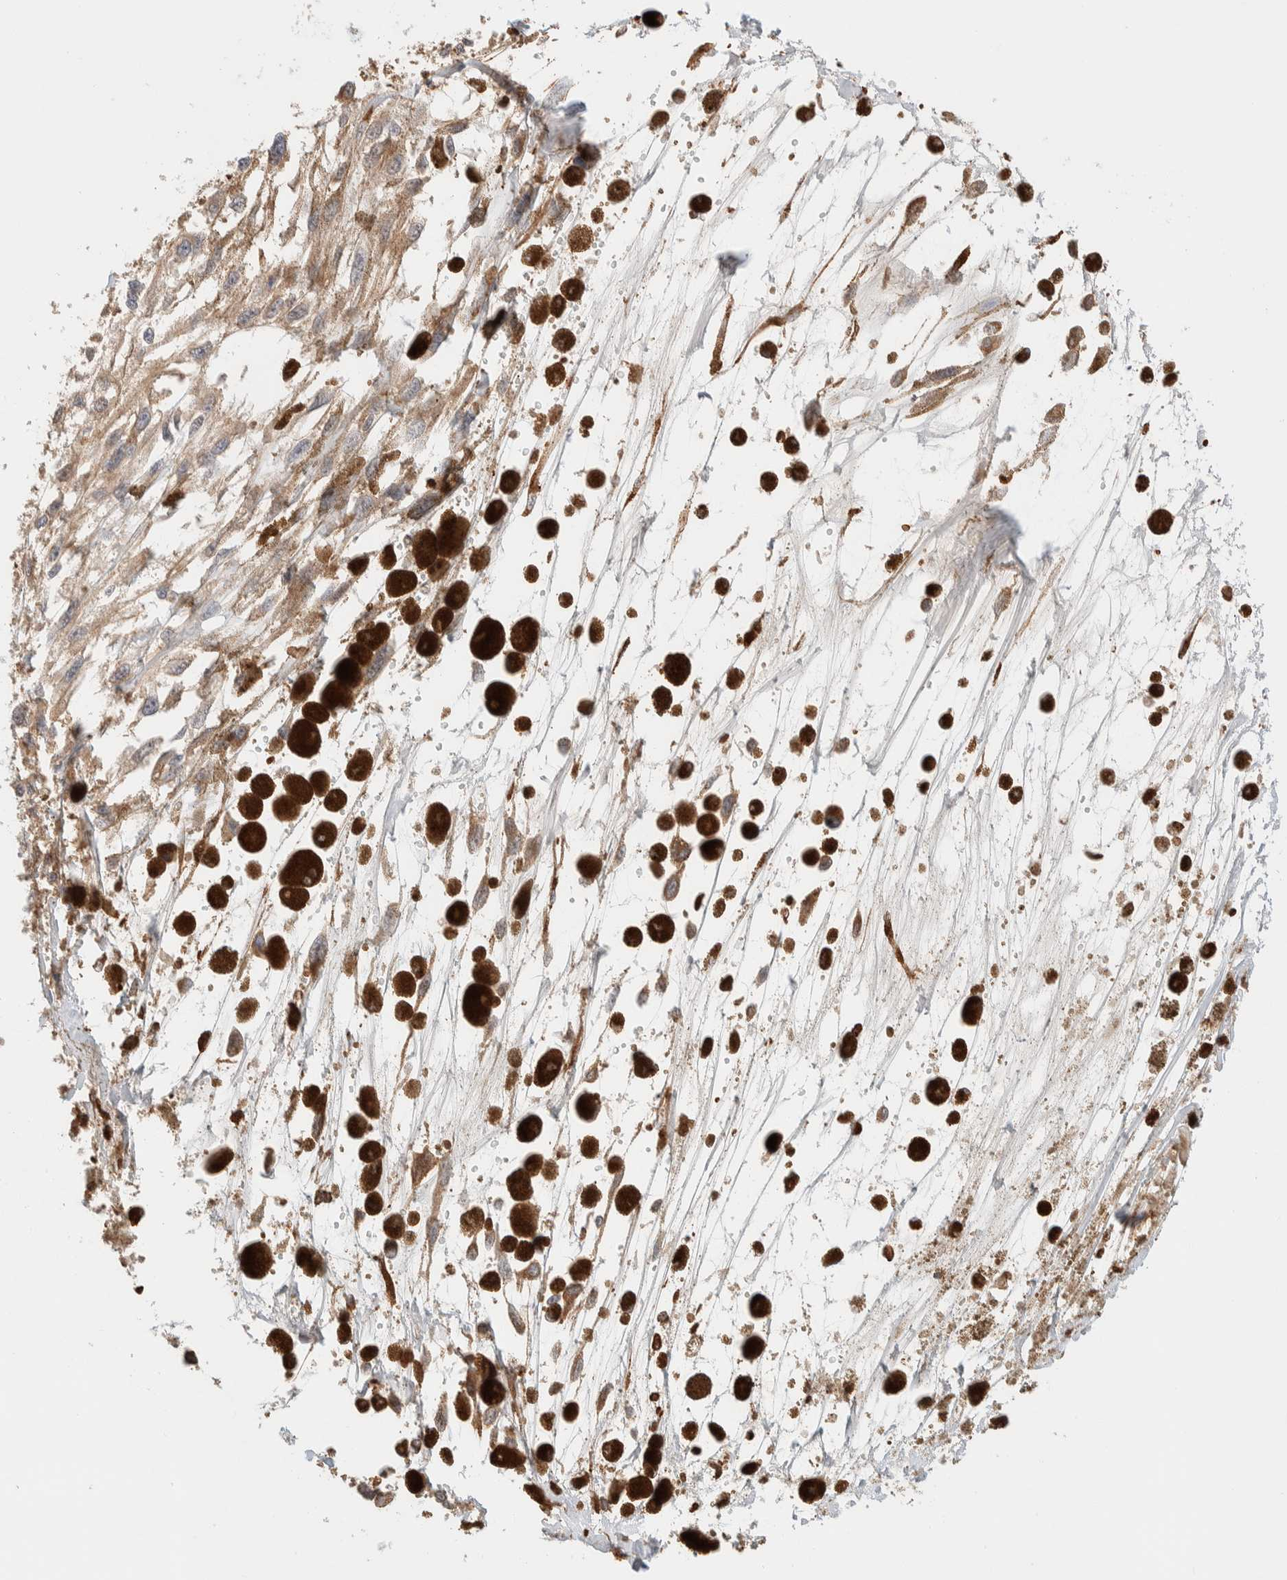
{"staining": {"intensity": "weak", "quantity": ">75%", "location": "cytoplasmic/membranous"}, "tissue": "melanoma", "cell_type": "Tumor cells", "image_type": "cancer", "snomed": [{"axis": "morphology", "description": "Malignant melanoma, Metastatic site"}, {"axis": "topography", "description": "Lymph node"}], "caption": "This is an image of immunohistochemistry (IHC) staining of melanoma, which shows weak staining in the cytoplasmic/membranous of tumor cells.", "gene": "INTS1", "patient": {"sex": "male", "age": 59}}